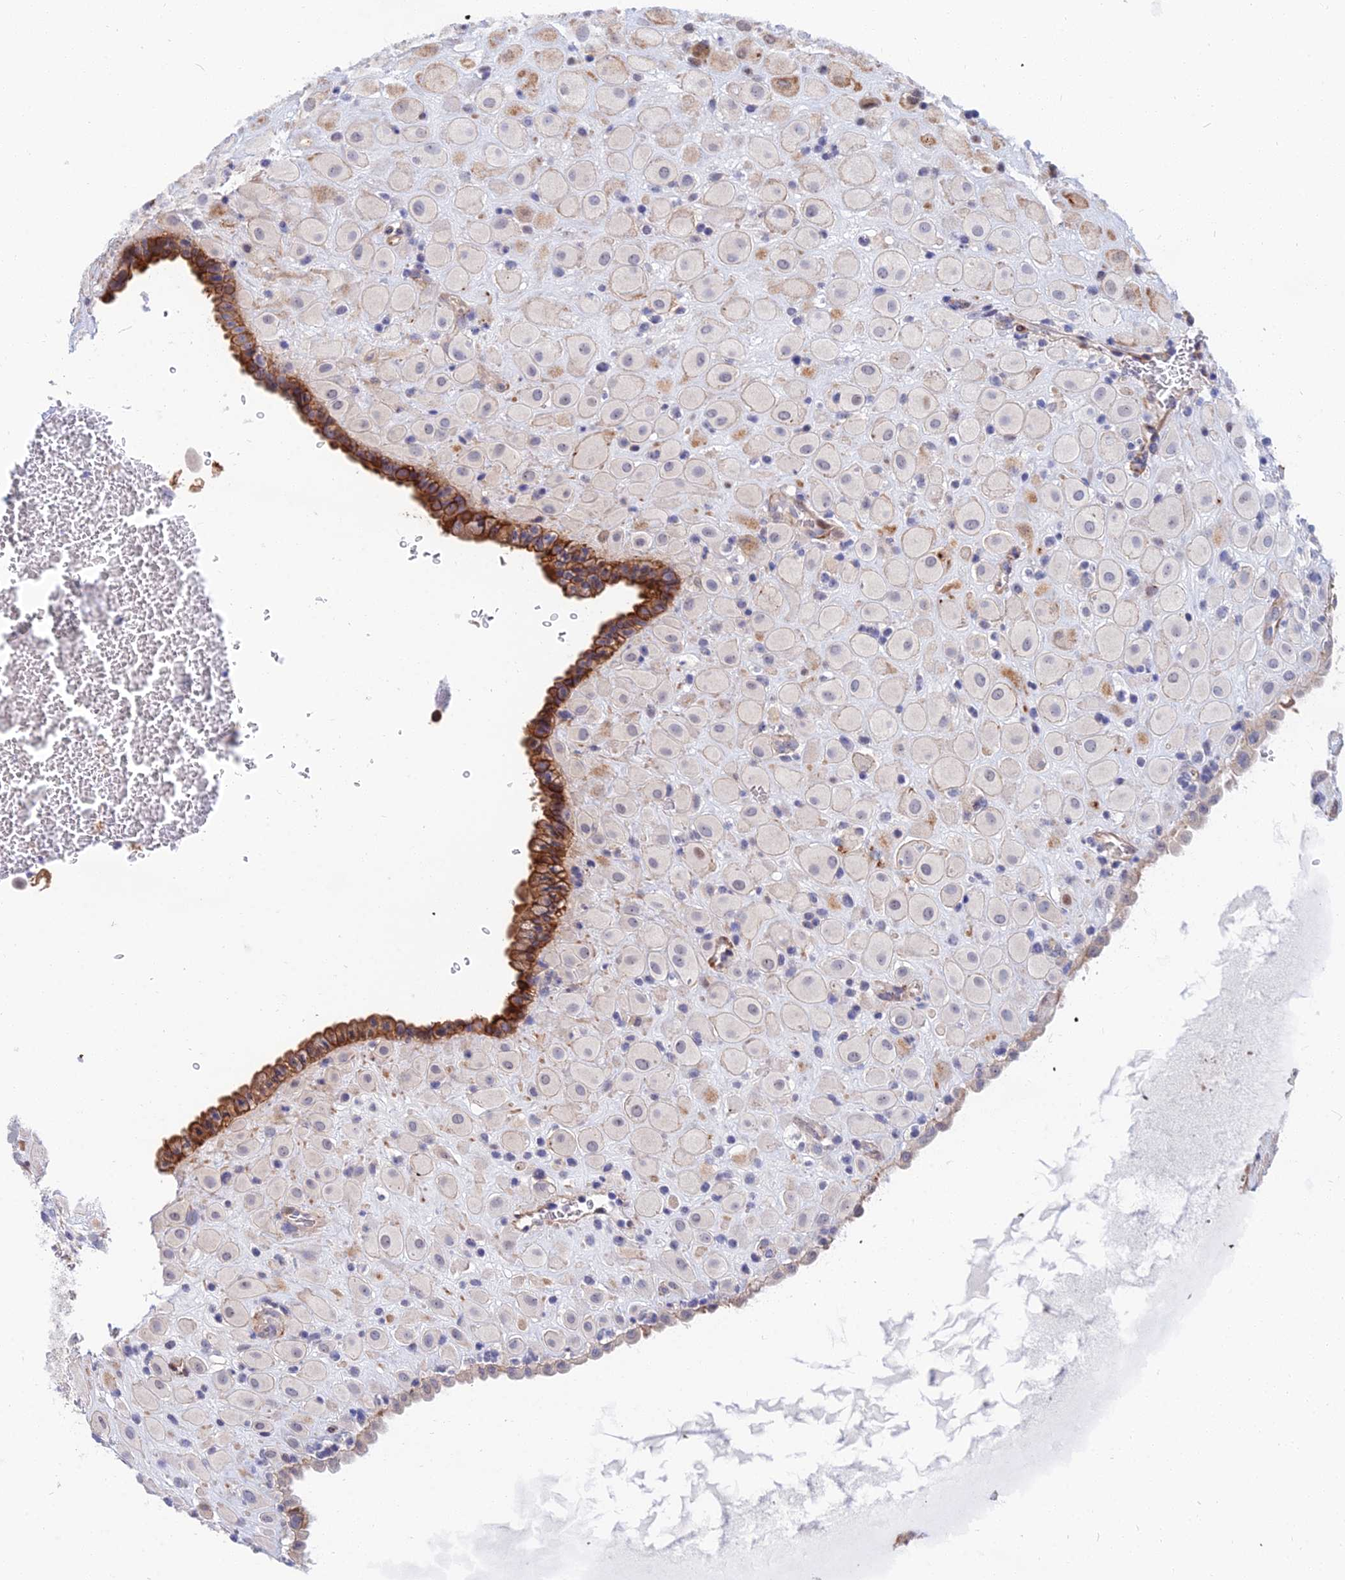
{"staining": {"intensity": "moderate", "quantity": "<25%", "location": "cytoplasmic/membranous"}, "tissue": "placenta", "cell_type": "Decidual cells", "image_type": "normal", "snomed": [{"axis": "morphology", "description": "Normal tissue, NOS"}, {"axis": "topography", "description": "Placenta"}], "caption": "The photomicrograph shows staining of normal placenta, revealing moderate cytoplasmic/membranous protein expression (brown color) within decidual cells. (brown staining indicates protein expression, while blue staining denotes nuclei).", "gene": "TRIM43B", "patient": {"sex": "female", "age": 35}}